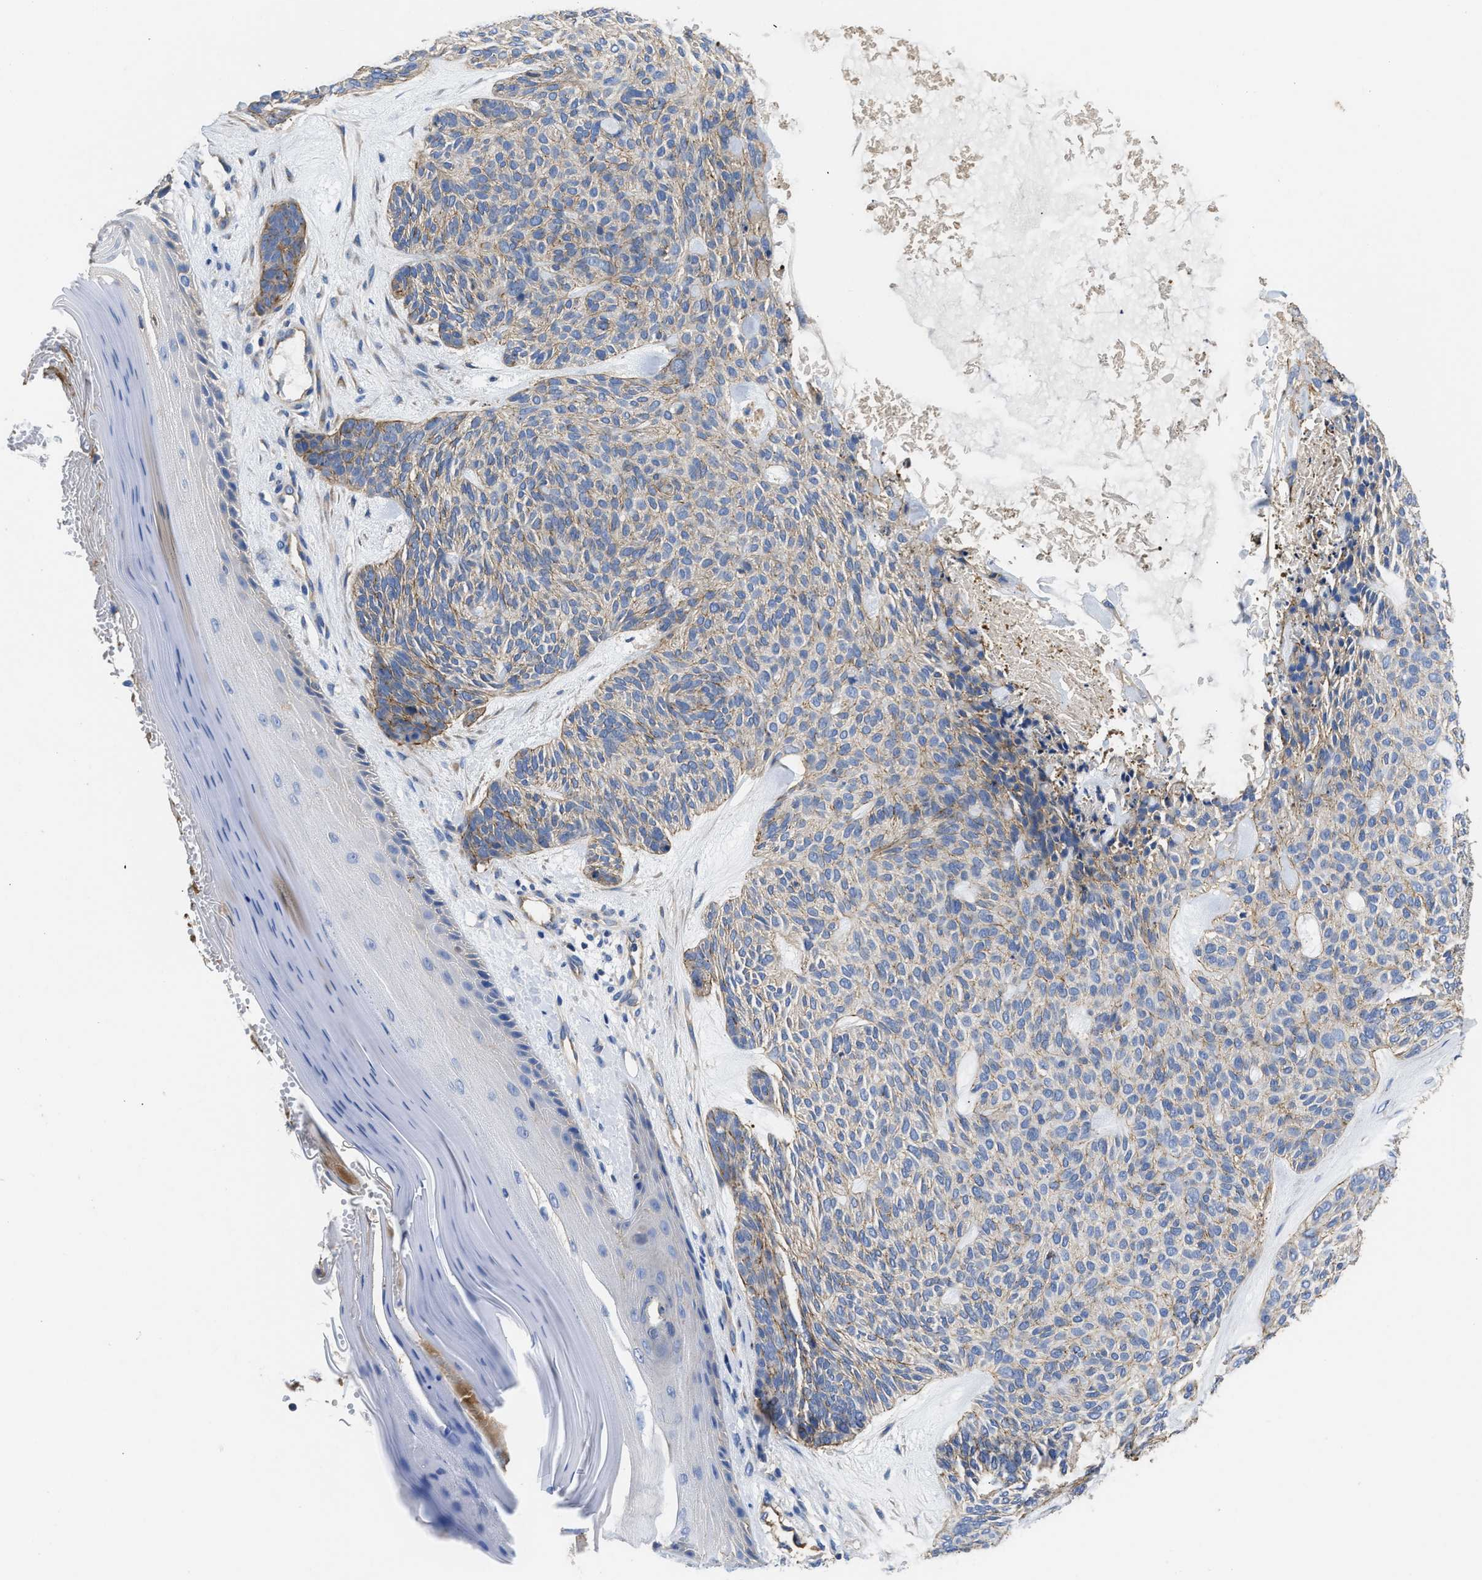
{"staining": {"intensity": "negative", "quantity": "none", "location": "none"}, "tissue": "skin cancer", "cell_type": "Tumor cells", "image_type": "cancer", "snomed": [{"axis": "morphology", "description": "Basal cell carcinoma"}, {"axis": "topography", "description": "Skin"}], "caption": "The photomicrograph exhibits no staining of tumor cells in skin basal cell carcinoma.", "gene": "USP4", "patient": {"sex": "male", "age": 55}}